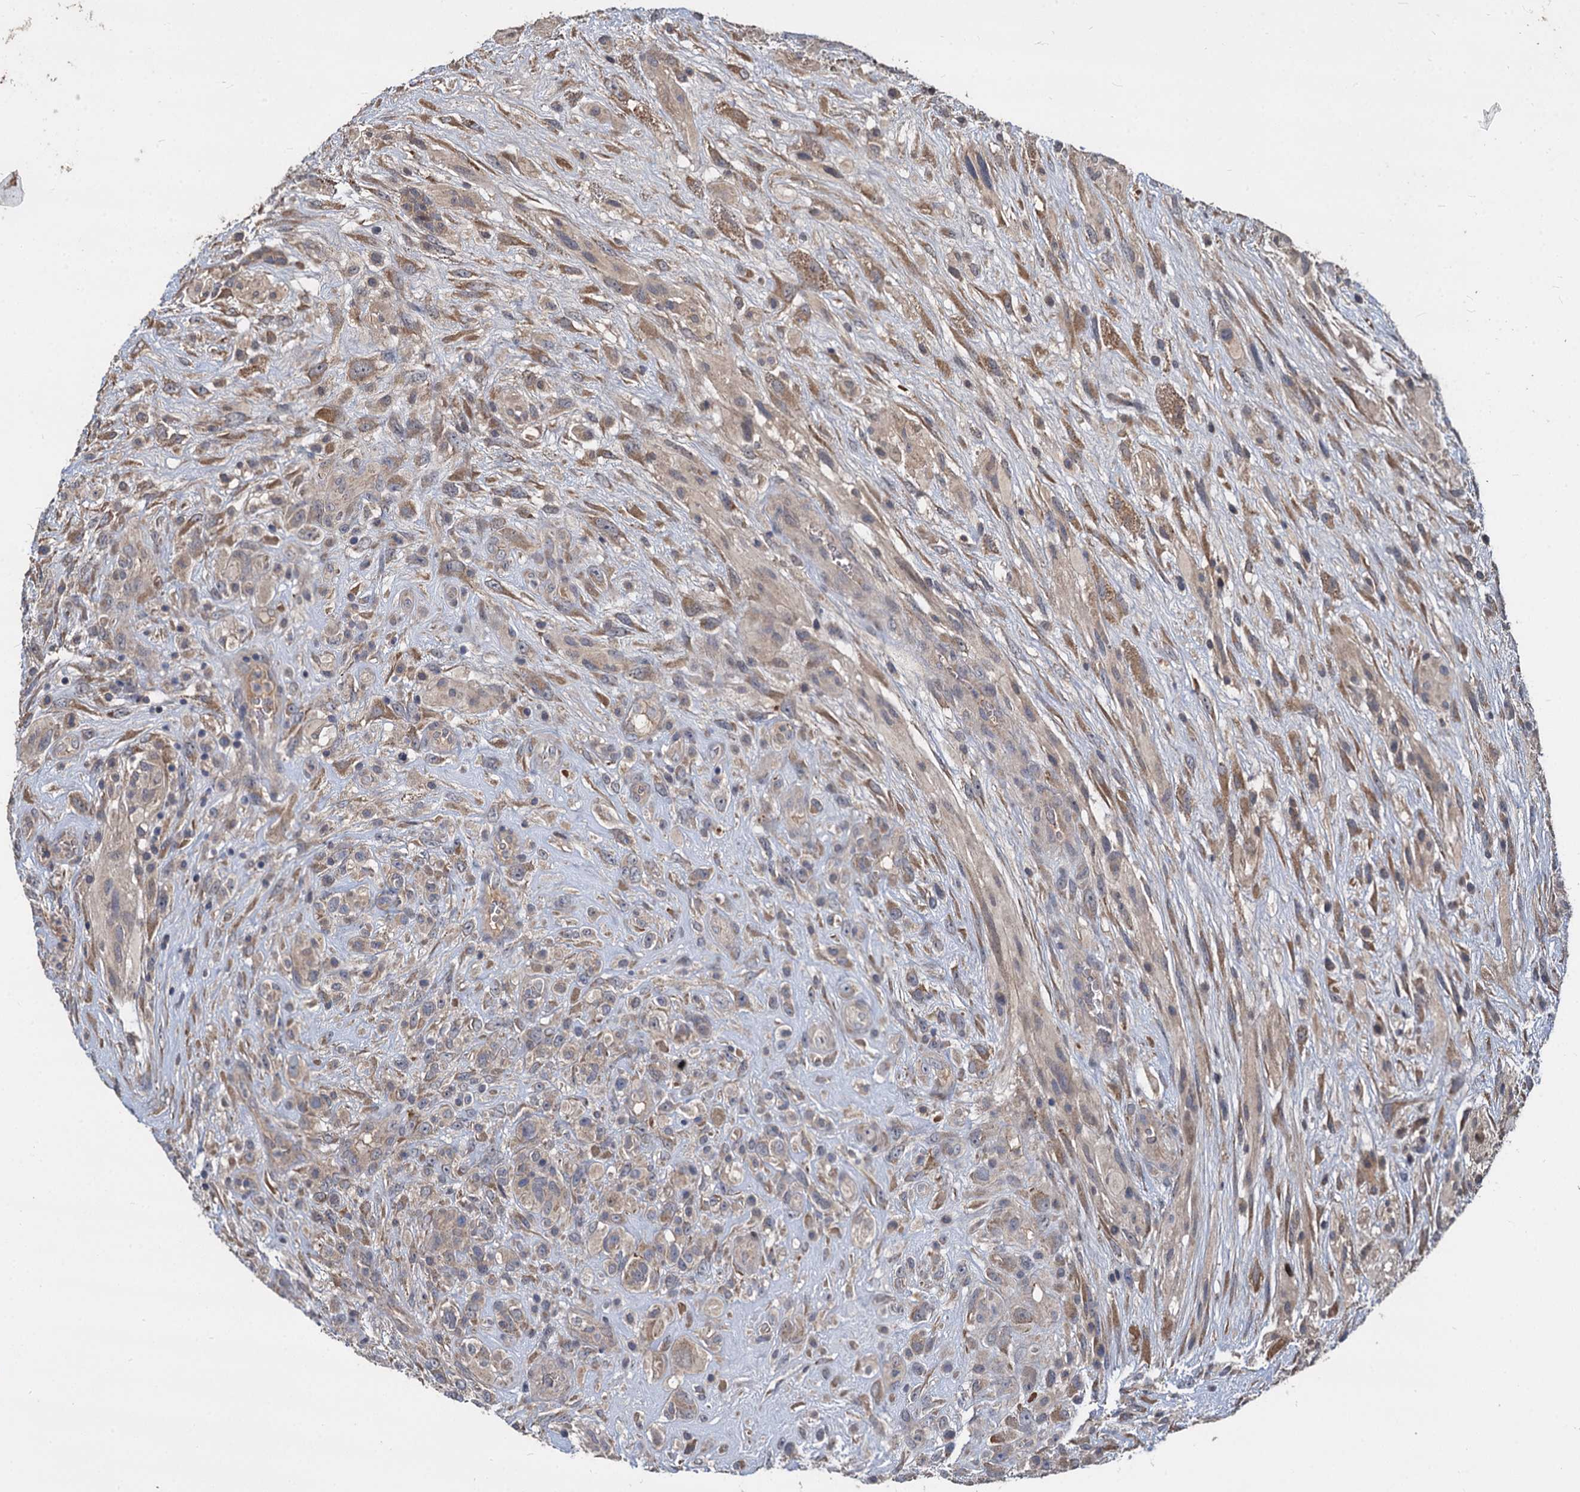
{"staining": {"intensity": "weak", "quantity": "25%-75%", "location": "cytoplasmic/membranous"}, "tissue": "glioma", "cell_type": "Tumor cells", "image_type": "cancer", "snomed": [{"axis": "morphology", "description": "Glioma, malignant, High grade"}, {"axis": "topography", "description": "Brain"}], "caption": "A brown stain labels weak cytoplasmic/membranous expression of a protein in human glioma tumor cells. The staining was performed using DAB, with brown indicating positive protein expression. Nuclei are stained blue with hematoxylin.", "gene": "CCDC184", "patient": {"sex": "male", "age": 61}}